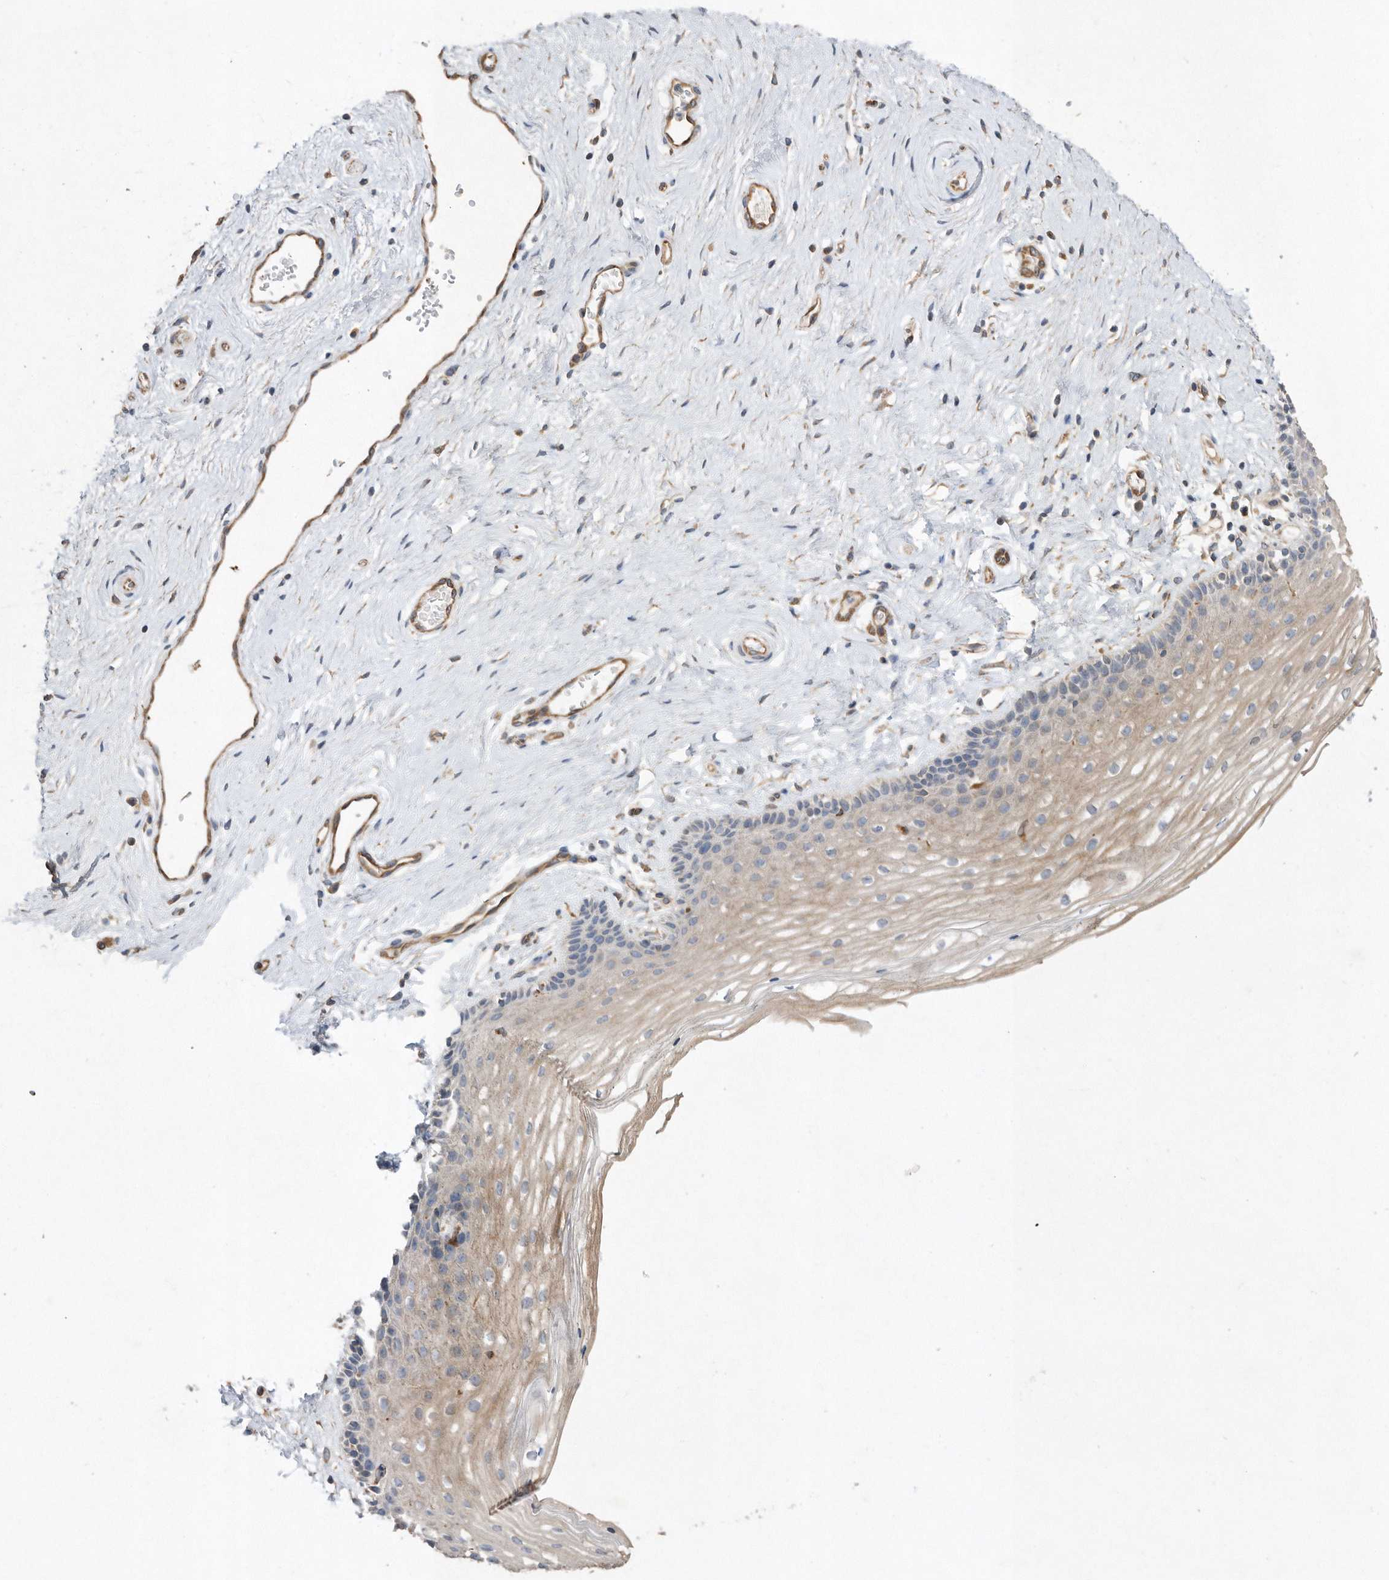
{"staining": {"intensity": "moderate", "quantity": "25%-75%", "location": "cytoplasmic/membranous"}, "tissue": "vagina", "cell_type": "Squamous epithelial cells", "image_type": "normal", "snomed": [{"axis": "morphology", "description": "Normal tissue, NOS"}, {"axis": "topography", "description": "Vagina"}], "caption": "This photomicrograph demonstrates immunohistochemistry staining of benign human vagina, with medium moderate cytoplasmic/membranous positivity in approximately 25%-75% of squamous epithelial cells.", "gene": "PON2", "patient": {"sex": "female", "age": 46}}